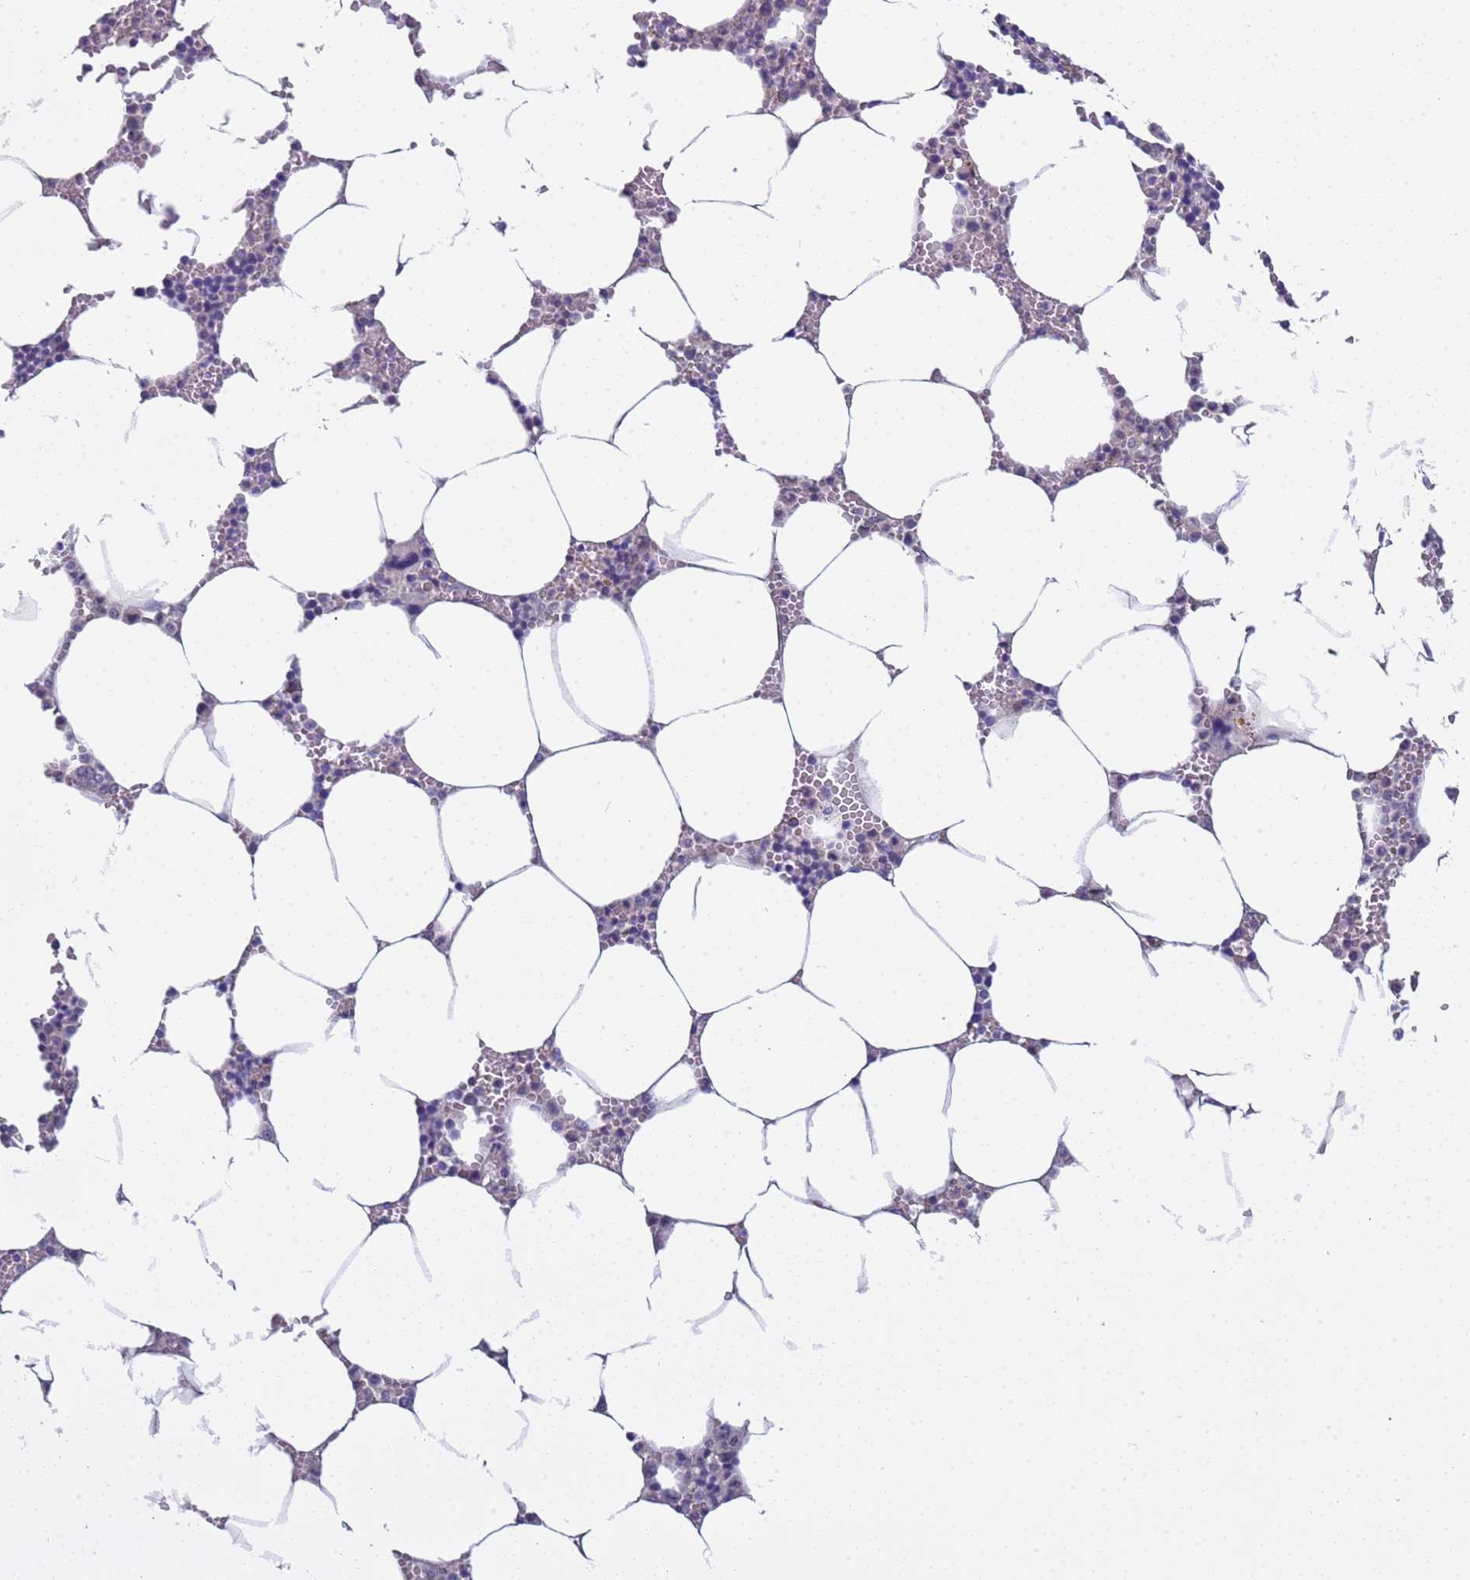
{"staining": {"intensity": "negative", "quantity": "none", "location": "none"}, "tissue": "bone marrow", "cell_type": "Hematopoietic cells", "image_type": "normal", "snomed": [{"axis": "morphology", "description": "Normal tissue, NOS"}, {"axis": "topography", "description": "Bone marrow"}], "caption": "High magnification brightfield microscopy of unremarkable bone marrow stained with DAB (brown) and counterstained with hematoxylin (blue): hematopoietic cells show no significant staining.", "gene": "TRMT10A", "patient": {"sex": "male", "age": 70}}